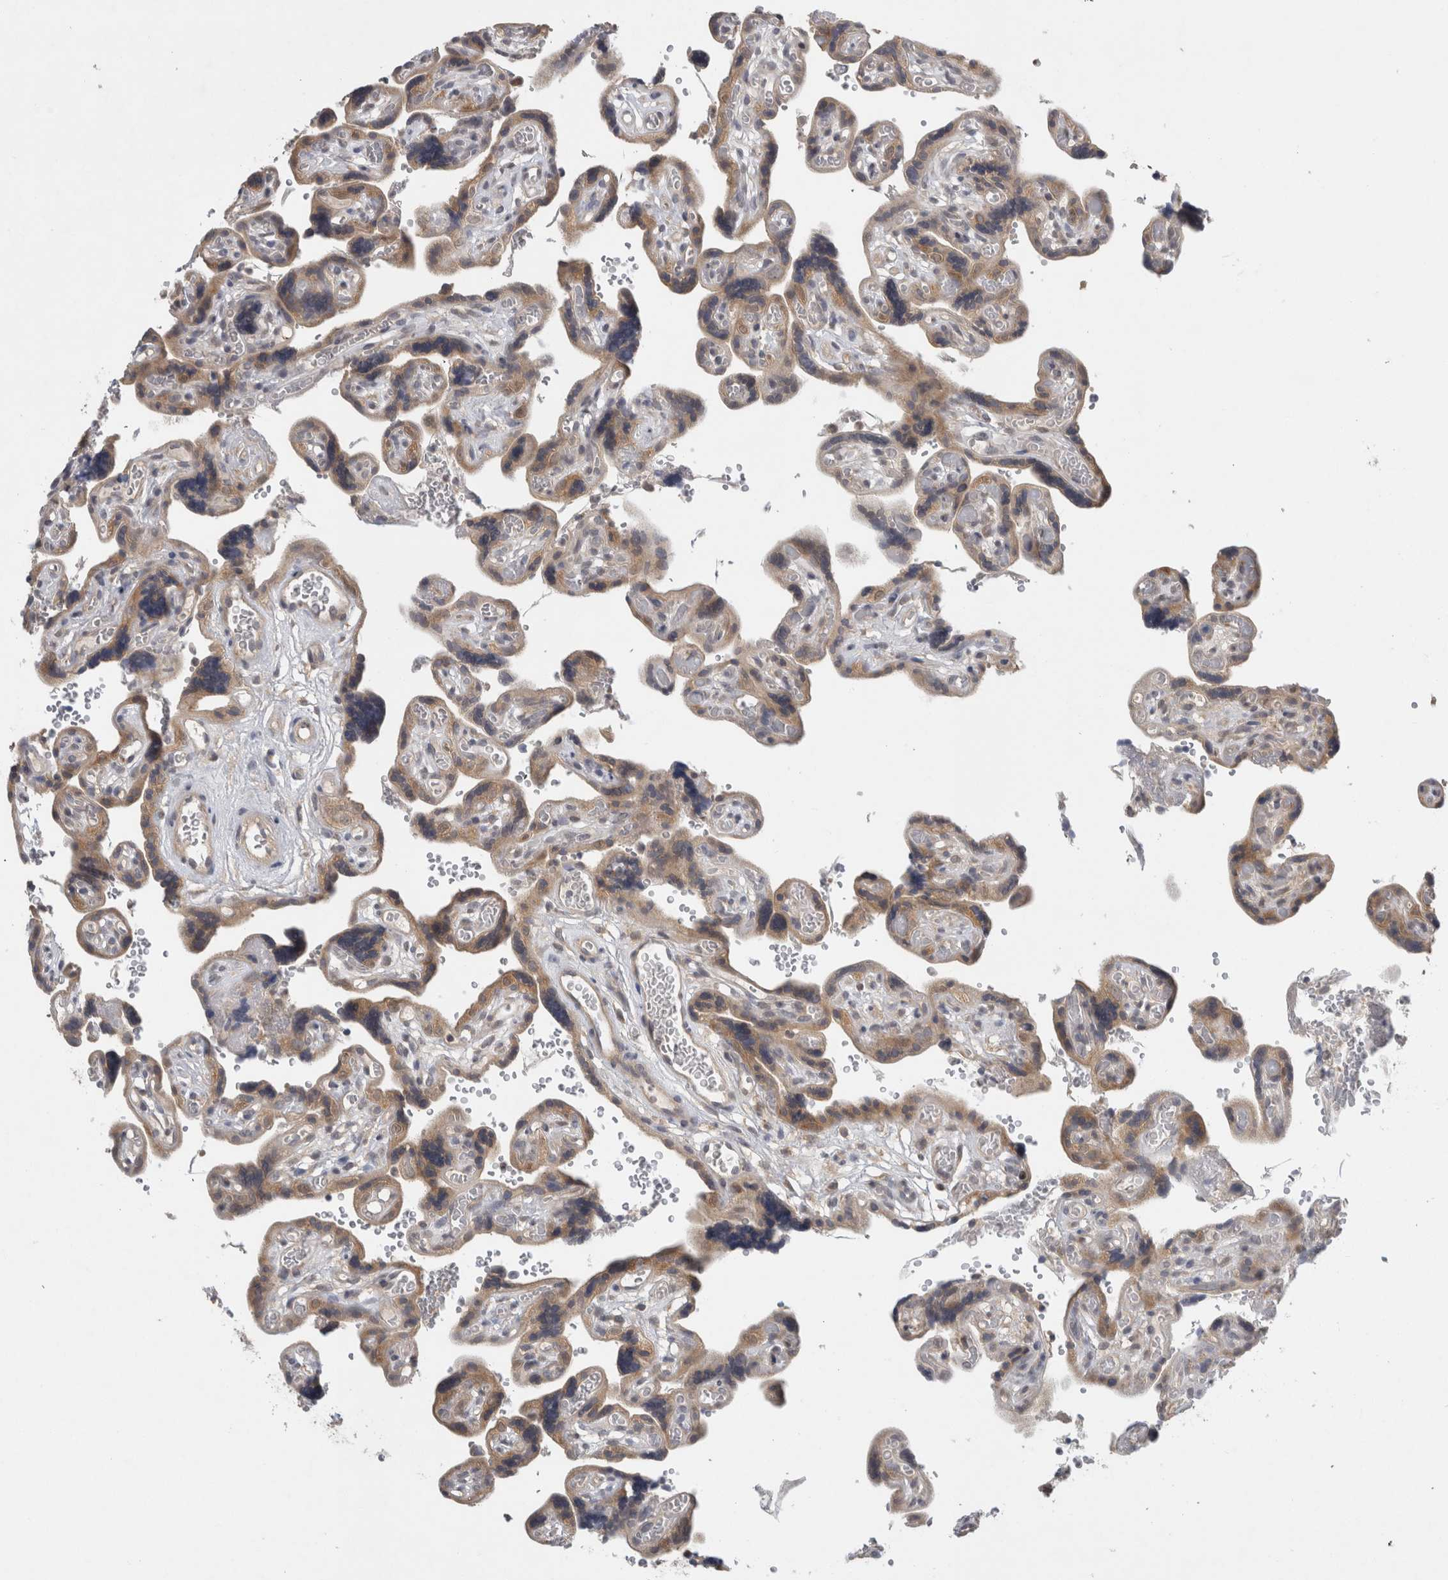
{"staining": {"intensity": "moderate", "quantity": ">75%", "location": "cytoplasmic/membranous"}, "tissue": "placenta", "cell_type": "Decidual cells", "image_type": "normal", "snomed": [{"axis": "morphology", "description": "Normal tissue, NOS"}, {"axis": "topography", "description": "Placenta"}], "caption": "Normal placenta displays moderate cytoplasmic/membranous positivity in about >75% of decidual cells.", "gene": "AASDHPPT", "patient": {"sex": "female", "age": 30}}